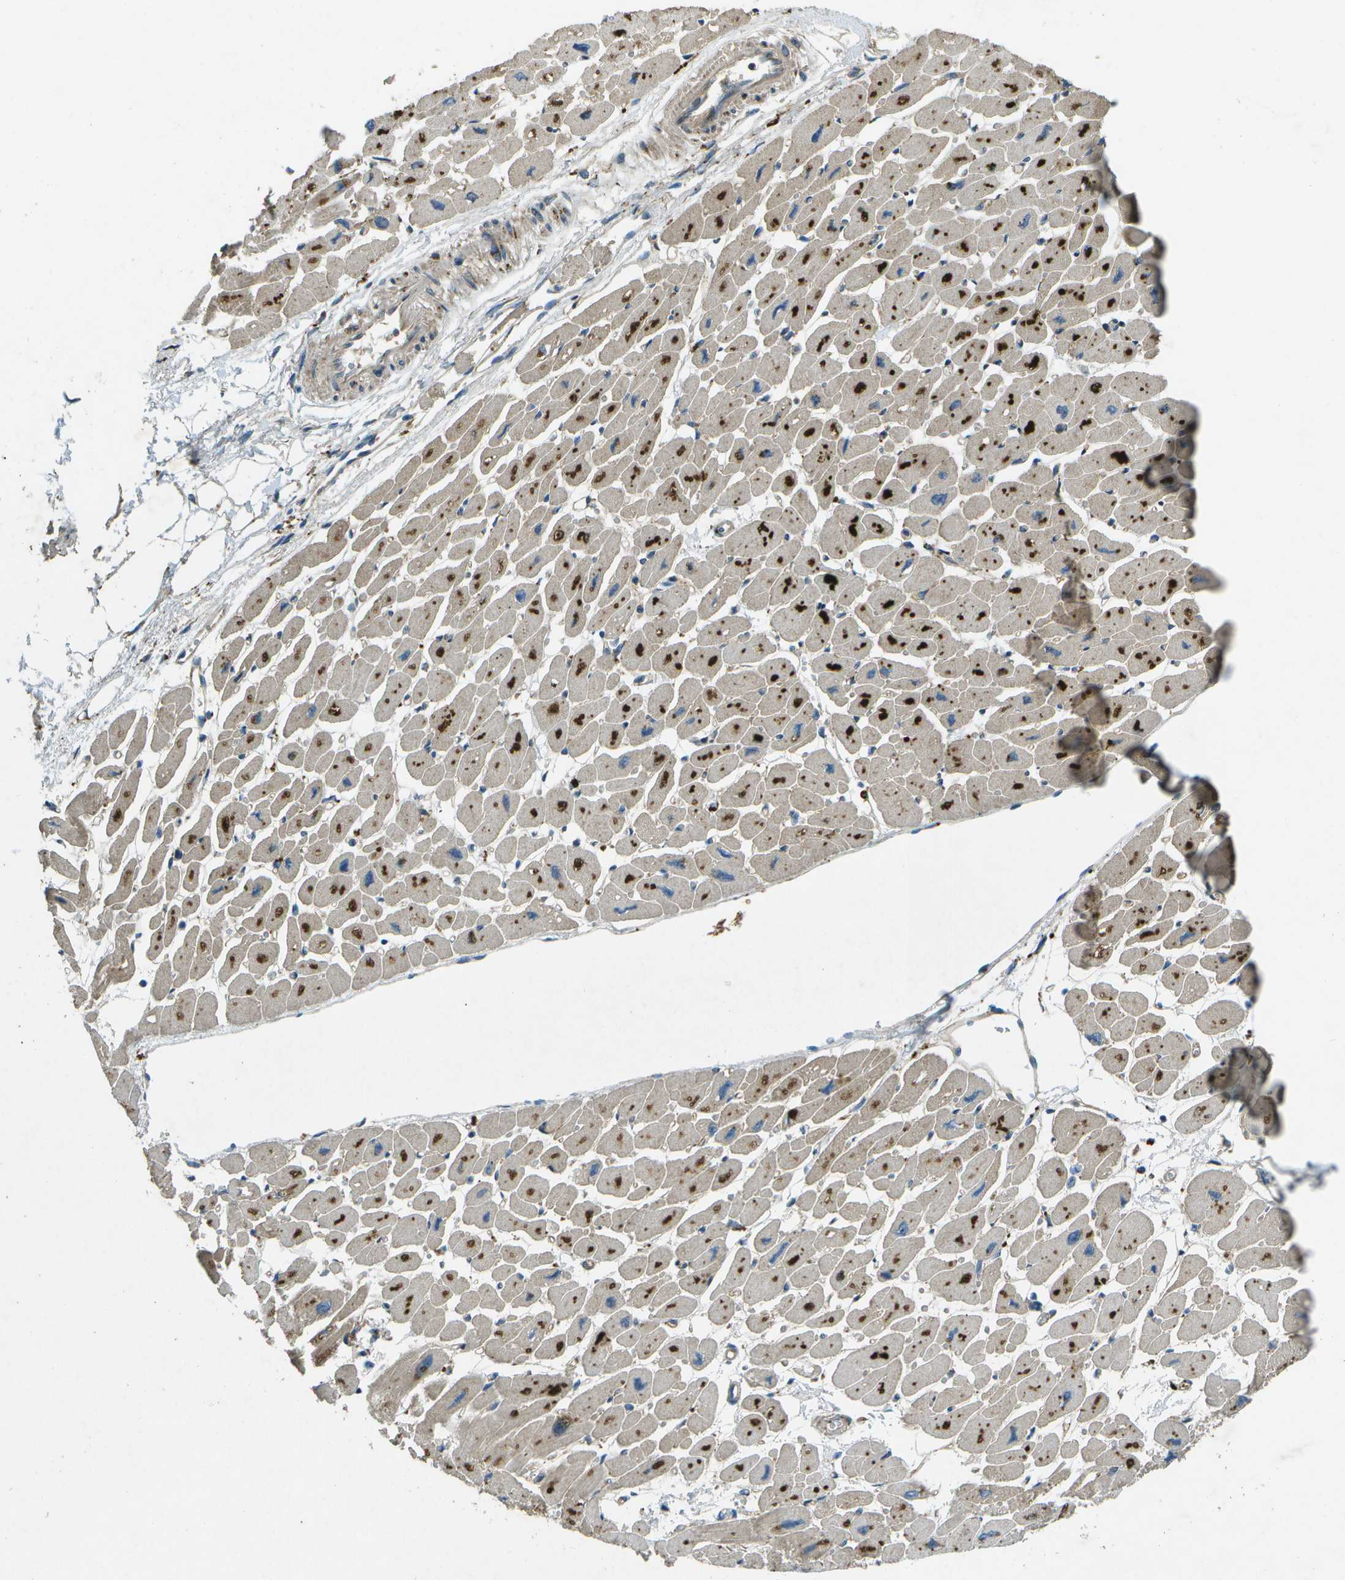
{"staining": {"intensity": "strong", "quantity": ">75%", "location": "cytoplasmic/membranous"}, "tissue": "heart muscle", "cell_type": "Cardiomyocytes", "image_type": "normal", "snomed": [{"axis": "morphology", "description": "Normal tissue, NOS"}, {"axis": "topography", "description": "Heart"}], "caption": "An IHC image of unremarkable tissue is shown. Protein staining in brown highlights strong cytoplasmic/membranous positivity in heart muscle within cardiomyocytes. Nuclei are stained in blue.", "gene": "PXYLP1", "patient": {"sex": "female", "age": 54}}